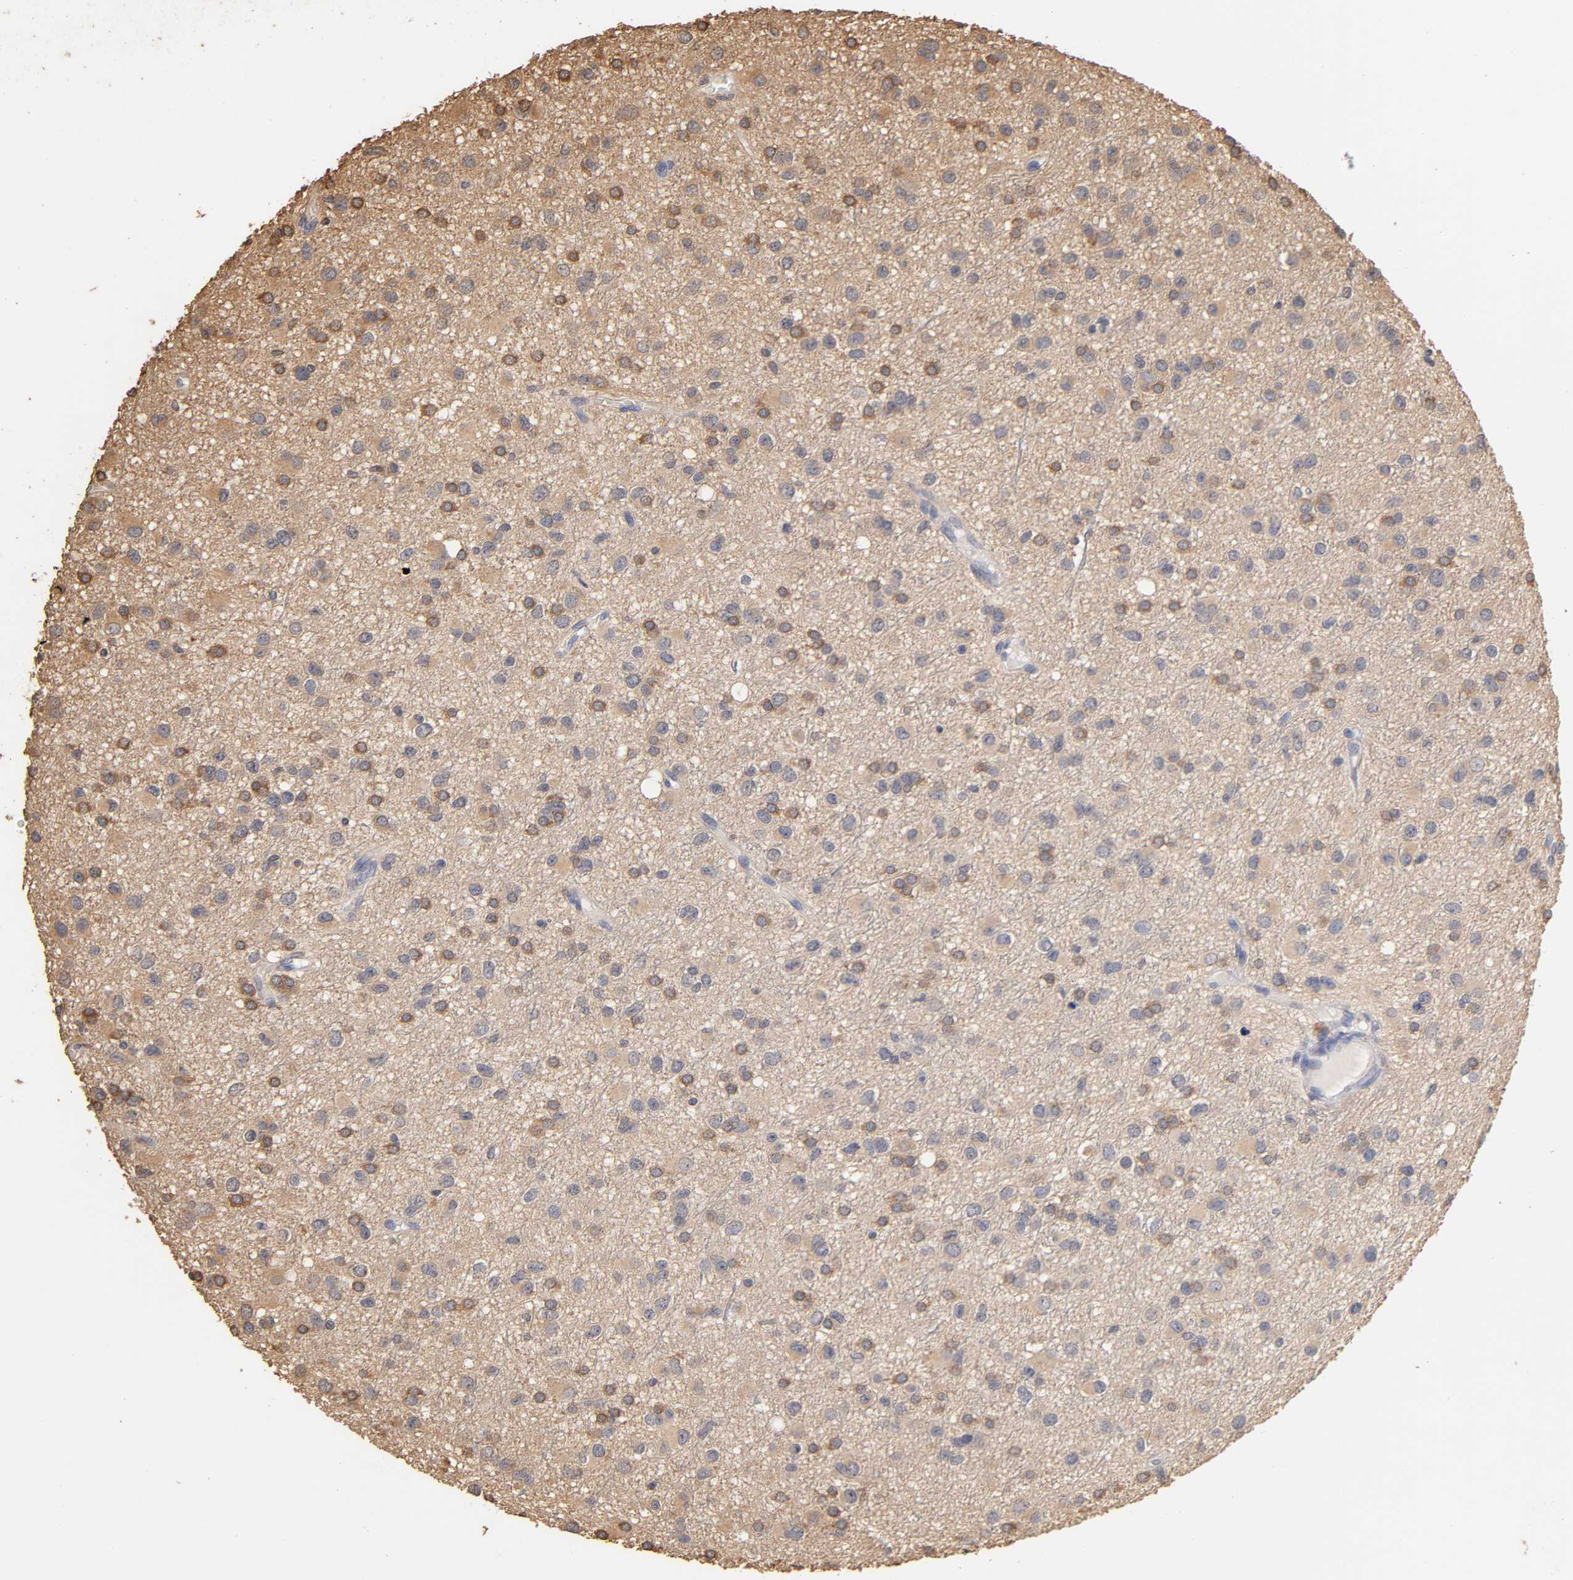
{"staining": {"intensity": "moderate", "quantity": "25%-75%", "location": "cytoplasmic/membranous"}, "tissue": "glioma", "cell_type": "Tumor cells", "image_type": "cancer", "snomed": [{"axis": "morphology", "description": "Glioma, malignant, Low grade"}, {"axis": "topography", "description": "Brain"}], "caption": "Malignant glioma (low-grade) tissue reveals moderate cytoplasmic/membranous expression in approximately 25%-75% of tumor cells, visualized by immunohistochemistry.", "gene": "VSIG4", "patient": {"sex": "male", "age": 42}}